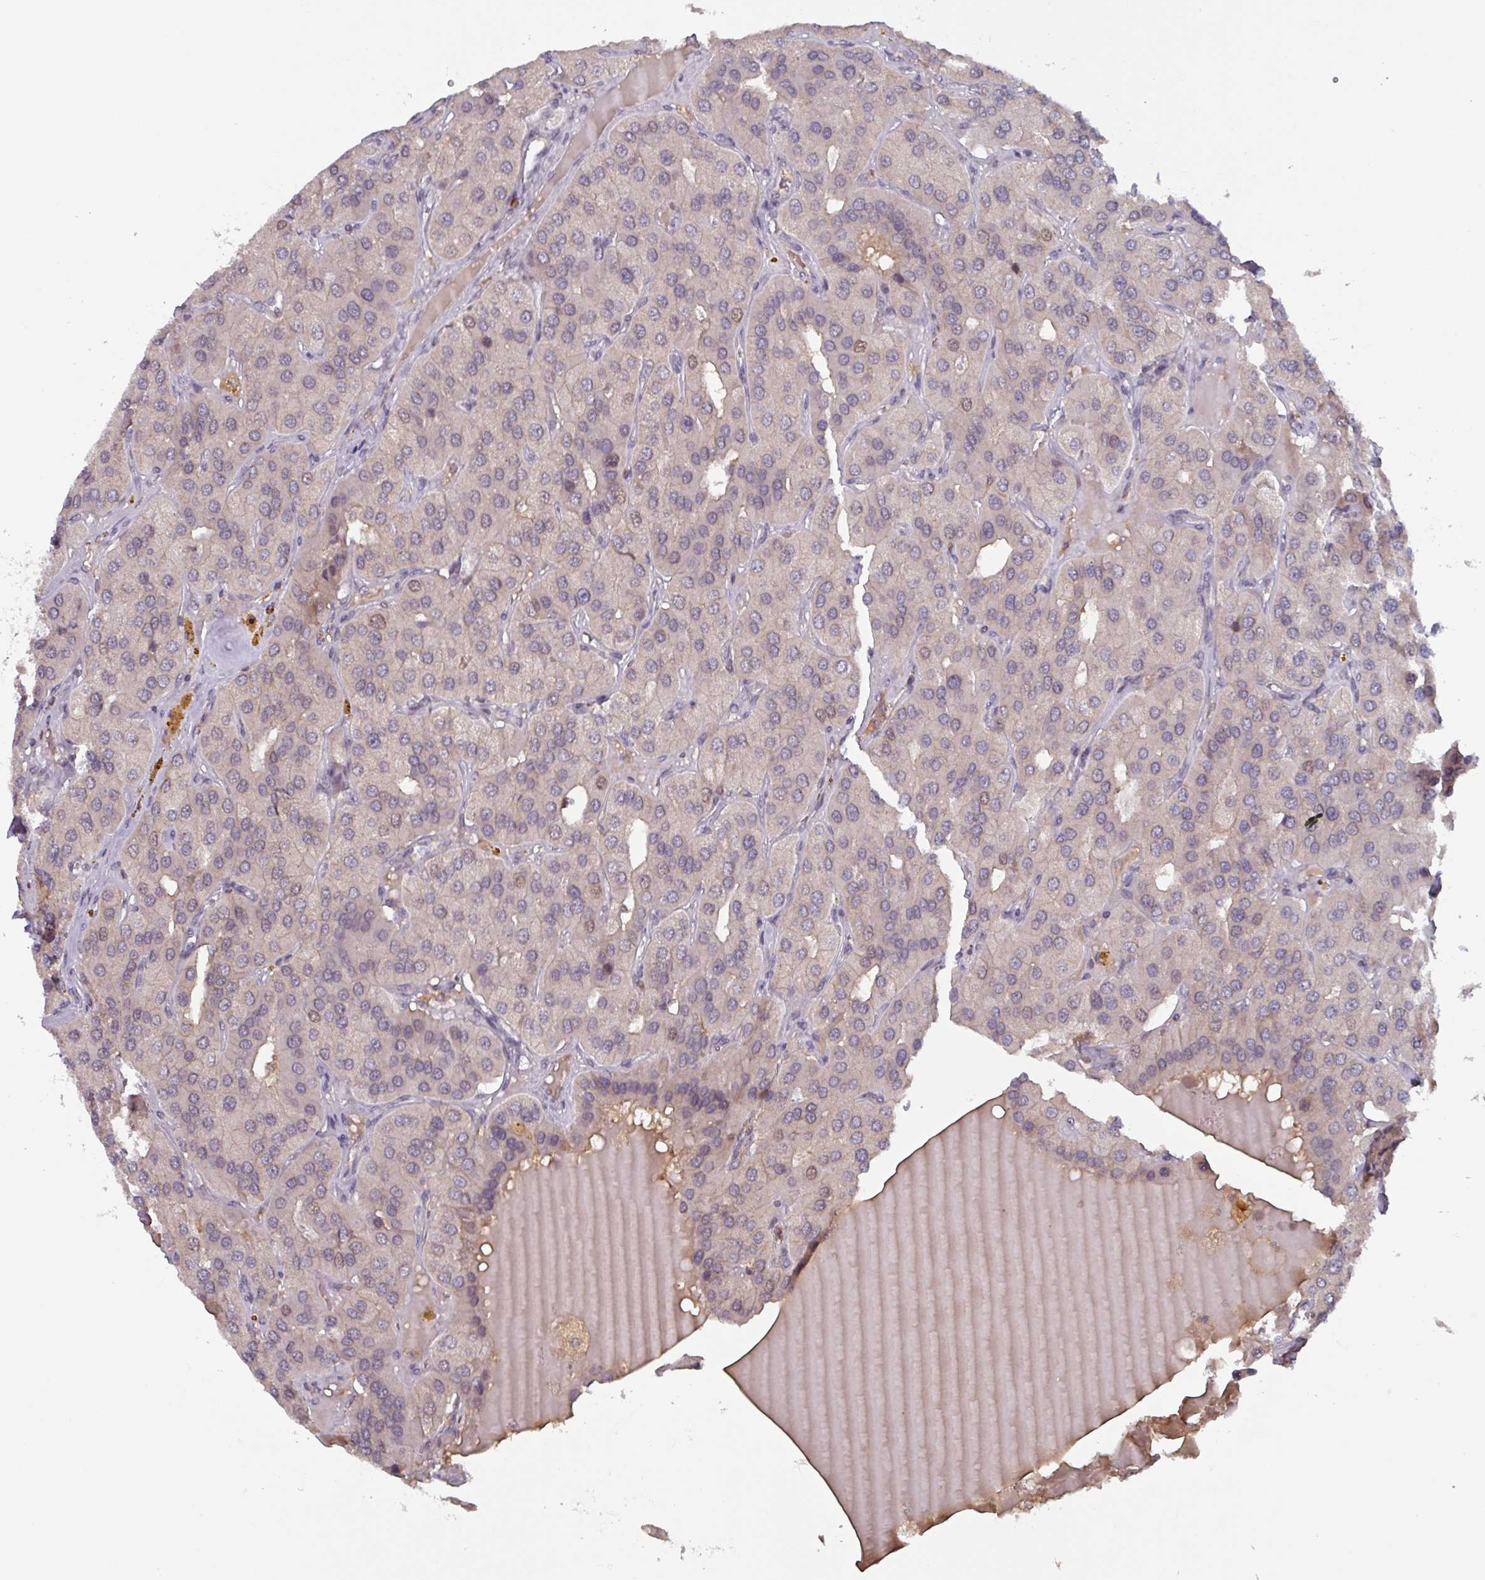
{"staining": {"intensity": "weak", "quantity": "<25%", "location": "nuclear"}, "tissue": "parathyroid gland", "cell_type": "Glandular cells", "image_type": "normal", "snomed": [{"axis": "morphology", "description": "Normal tissue, NOS"}, {"axis": "morphology", "description": "Adenoma, NOS"}, {"axis": "topography", "description": "Parathyroid gland"}], "caption": "This is an immunohistochemistry micrograph of normal human parathyroid gland. There is no expression in glandular cells.", "gene": "PRRX1", "patient": {"sex": "female", "age": 86}}